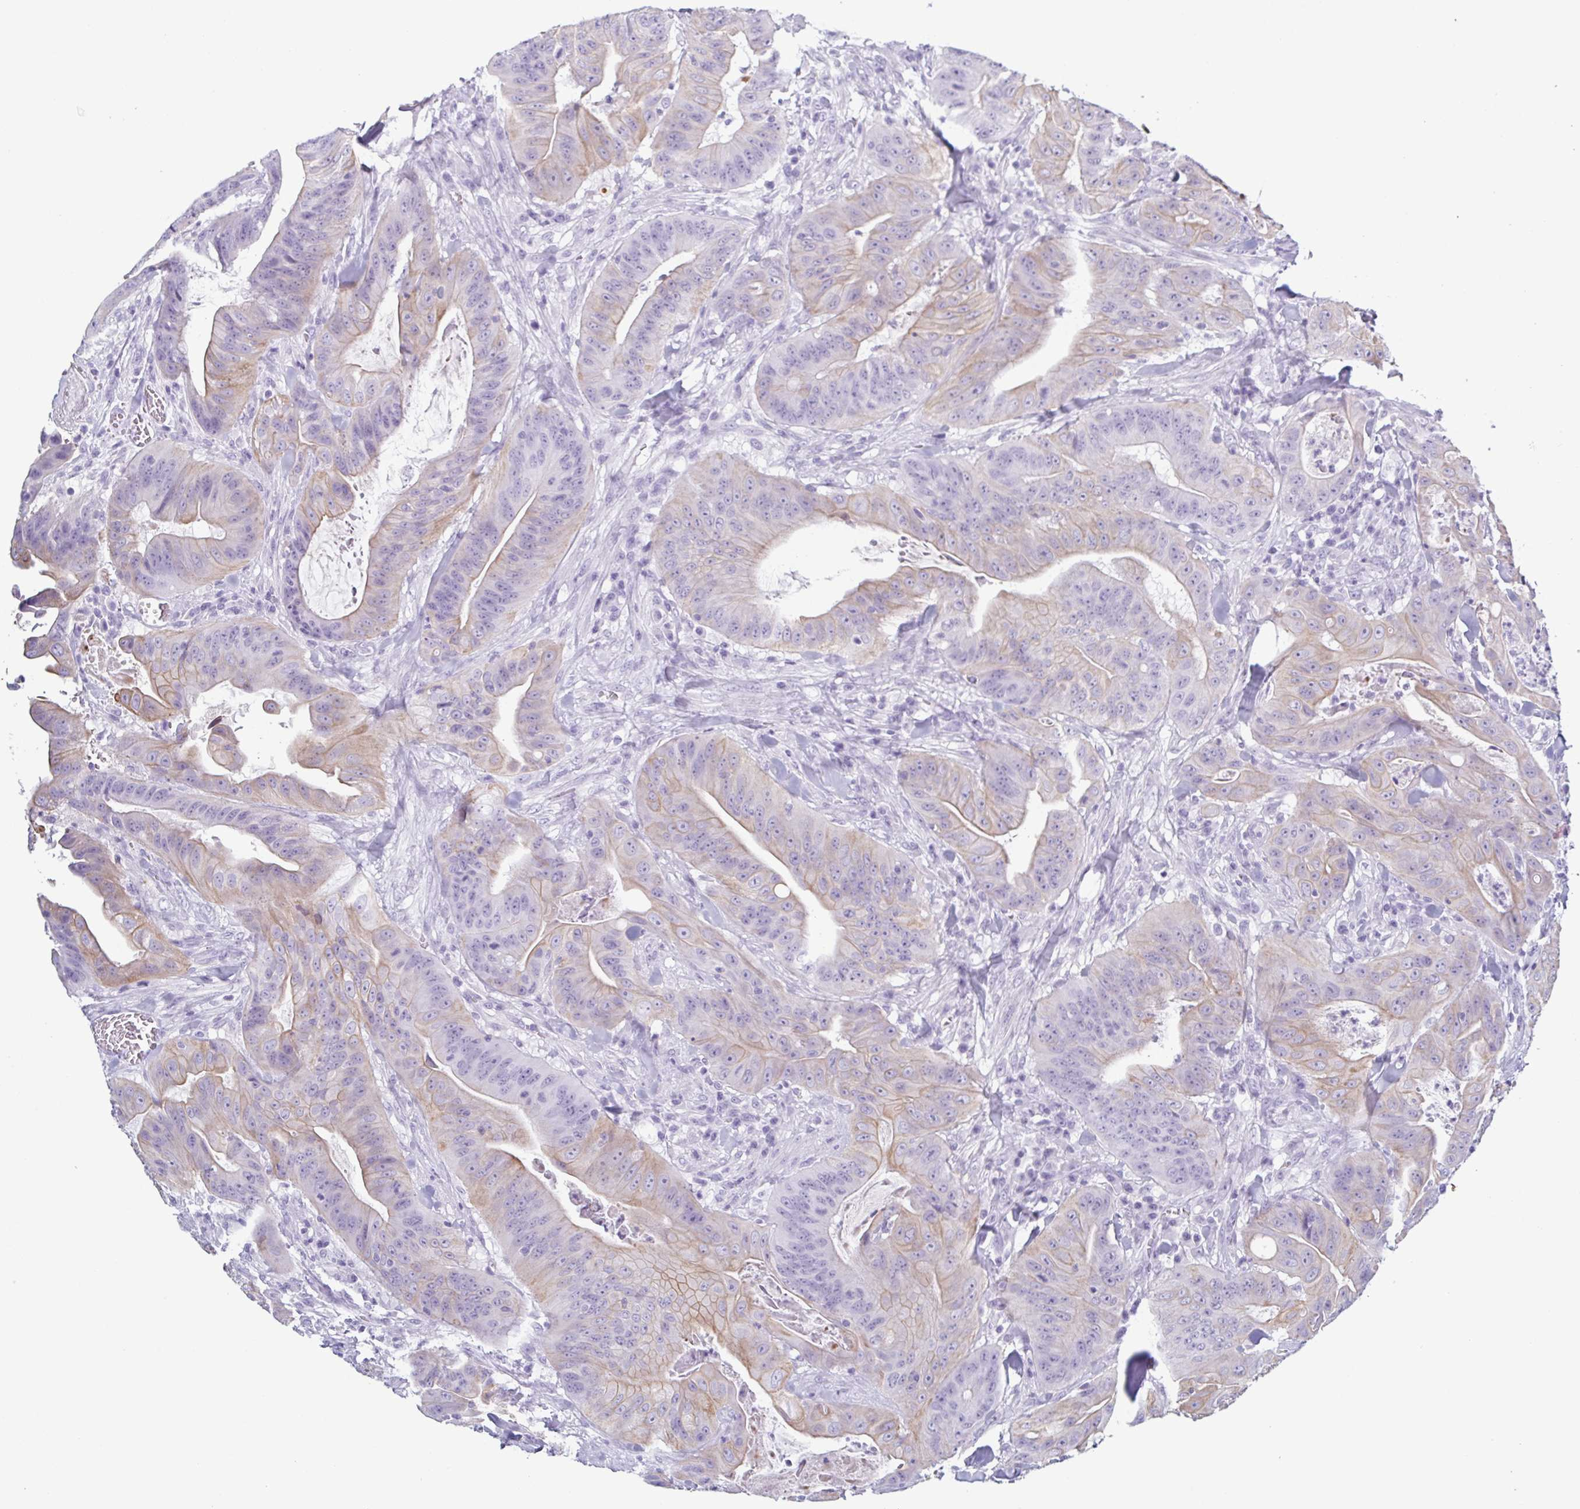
{"staining": {"intensity": "weak", "quantity": "25%-75%", "location": "cytoplasmic/membranous"}, "tissue": "colorectal cancer", "cell_type": "Tumor cells", "image_type": "cancer", "snomed": [{"axis": "morphology", "description": "Adenocarcinoma, NOS"}, {"axis": "topography", "description": "Colon"}], "caption": "This is an image of immunohistochemistry (IHC) staining of colorectal cancer, which shows weak staining in the cytoplasmic/membranous of tumor cells.", "gene": "KRT10", "patient": {"sex": "male", "age": 33}}